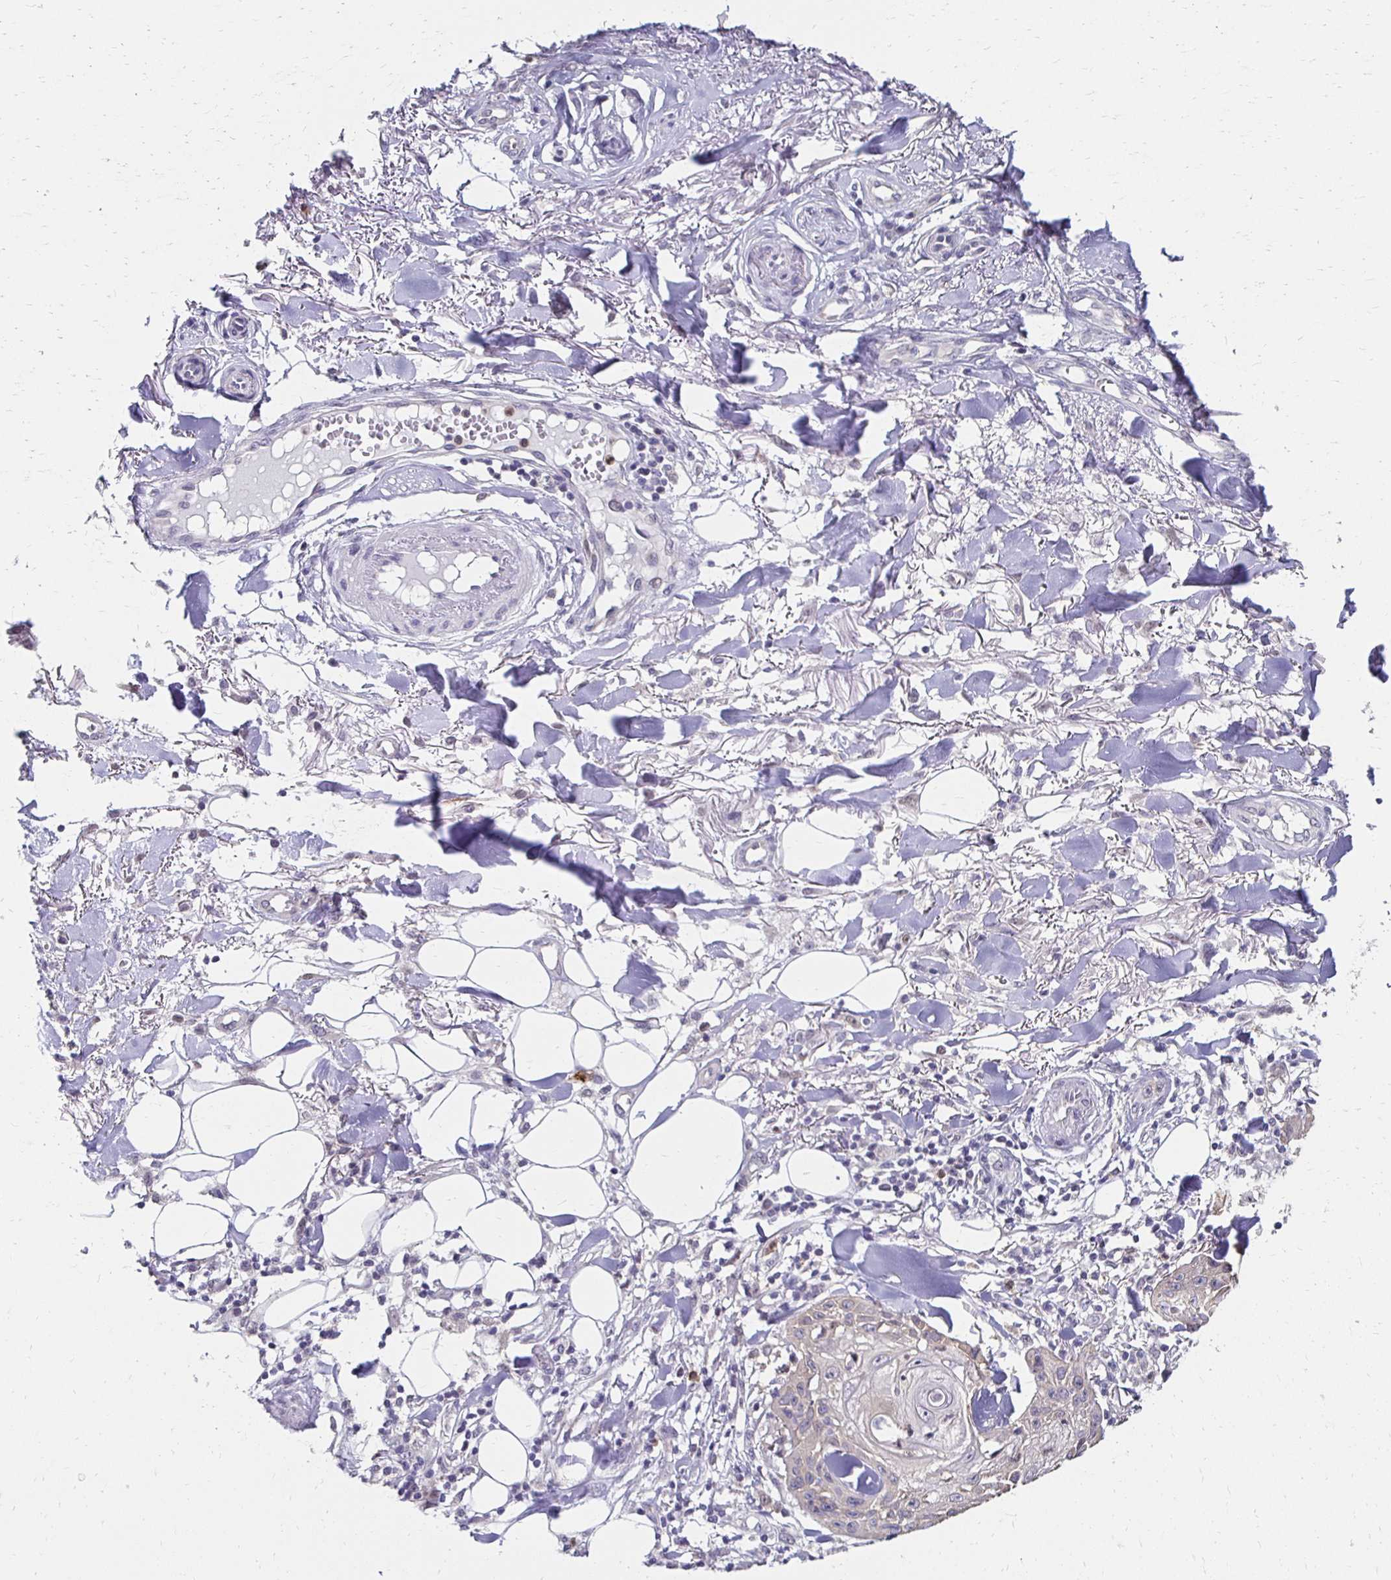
{"staining": {"intensity": "negative", "quantity": "none", "location": "none"}, "tissue": "skin cancer", "cell_type": "Tumor cells", "image_type": "cancer", "snomed": [{"axis": "morphology", "description": "Squamous cell carcinoma, NOS"}, {"axis": "topography", "description": "Skin"}], "caption": "Immunohistochemistry of human squamous cell carcinoma (skin) demonstrates no staining in tumor cells. (DAB IHC with hematoxylin counter stain).", "gene": "PADI2", "patient": {"sex": "female", "age": 88}}